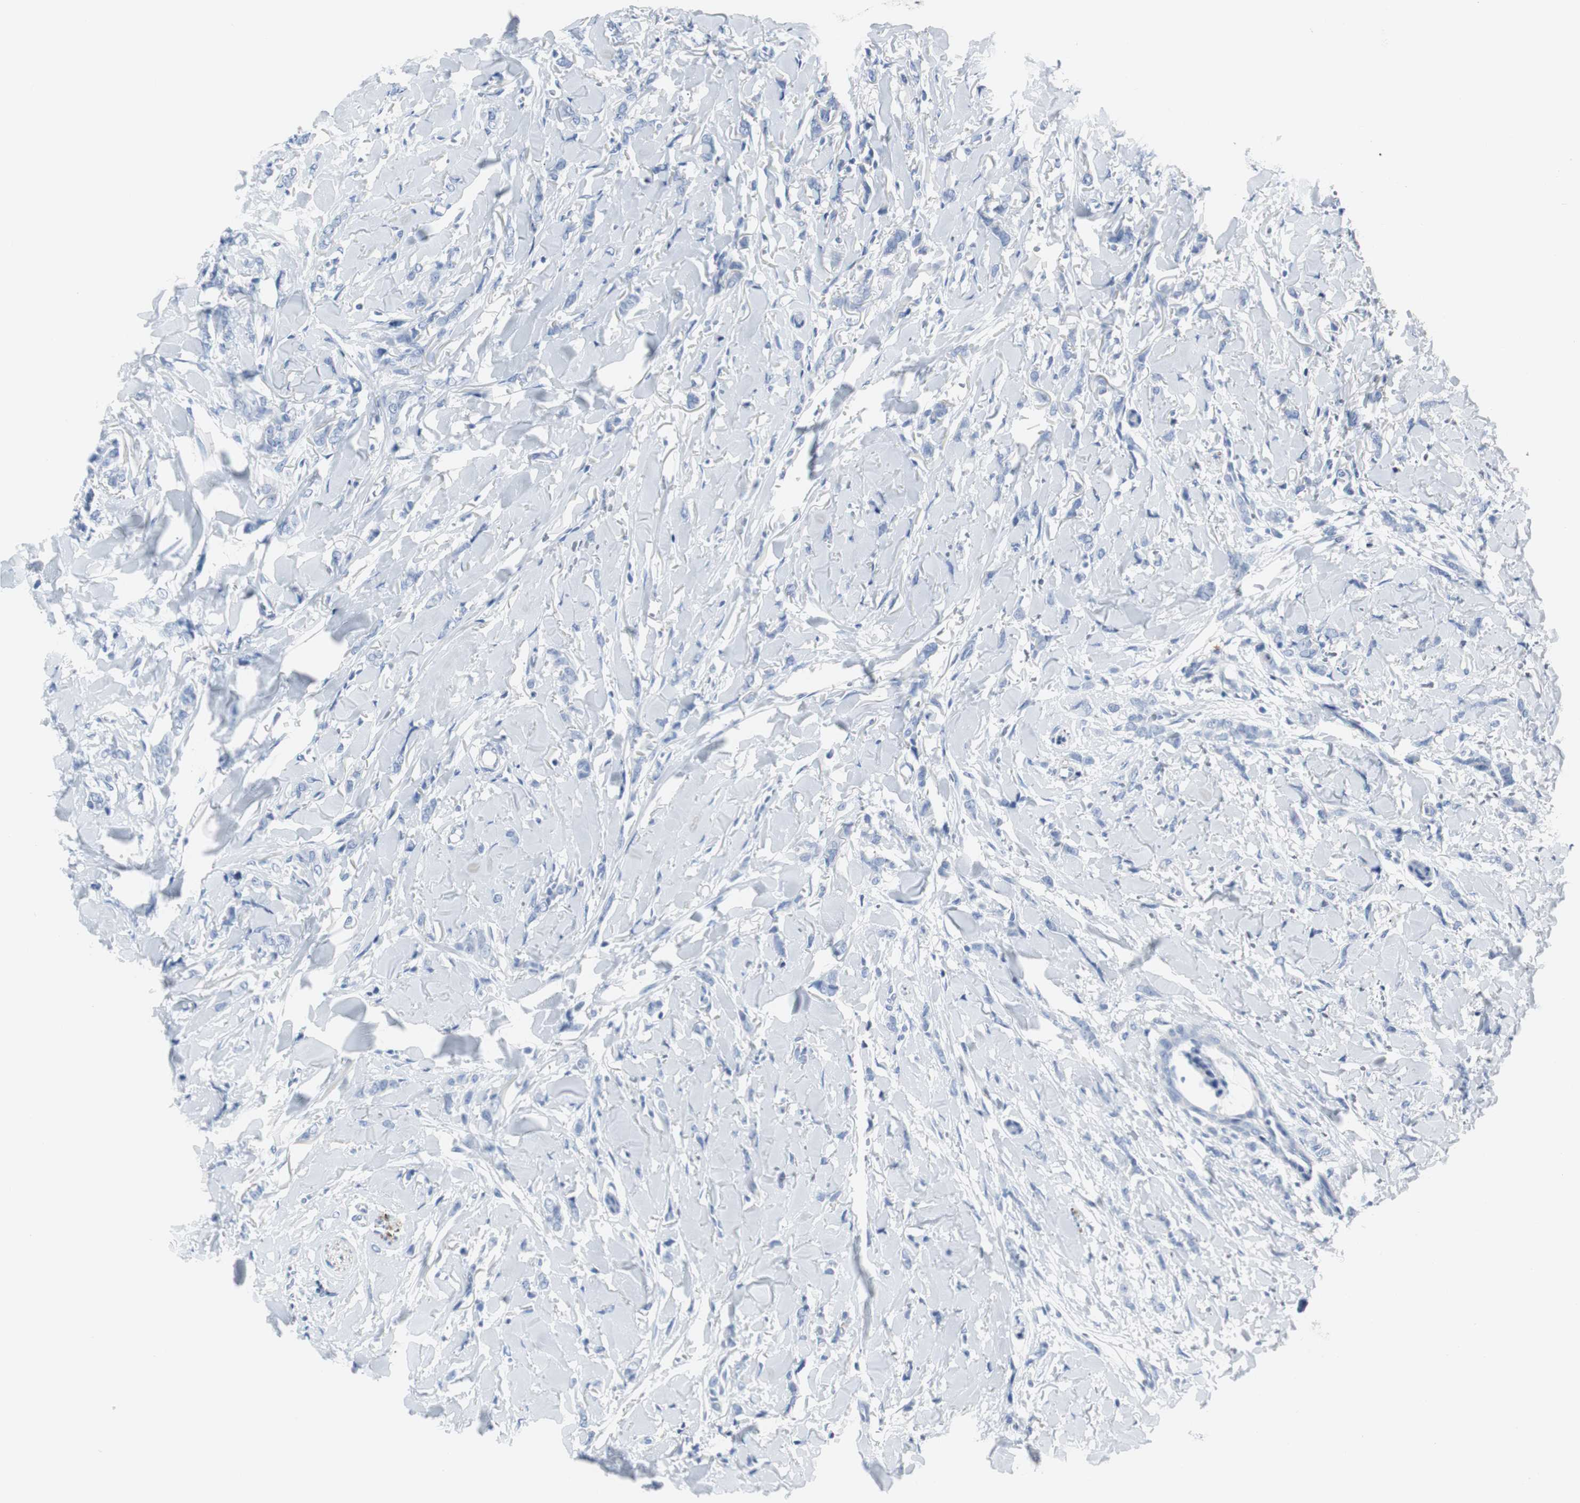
{"staining": {"intensity": "negative", "quantity": "none", "location": "none"}, "tissue": "breast cancer", "cell_type": "Tumor cells", "image_type": "cancer", "snomed": [{"axis": "morphology", "description": "Lobular carcinoma"}, {"axis": "topography", "description": "Skin"}, {"axis": "topography", "description": "Breast"}], "caption": "Immunohistochemical staining of human breast cancer reveals no significant staining in tumor cells.", "gene": "GAP43", "patient": {"sex": "female", "age": 46}}